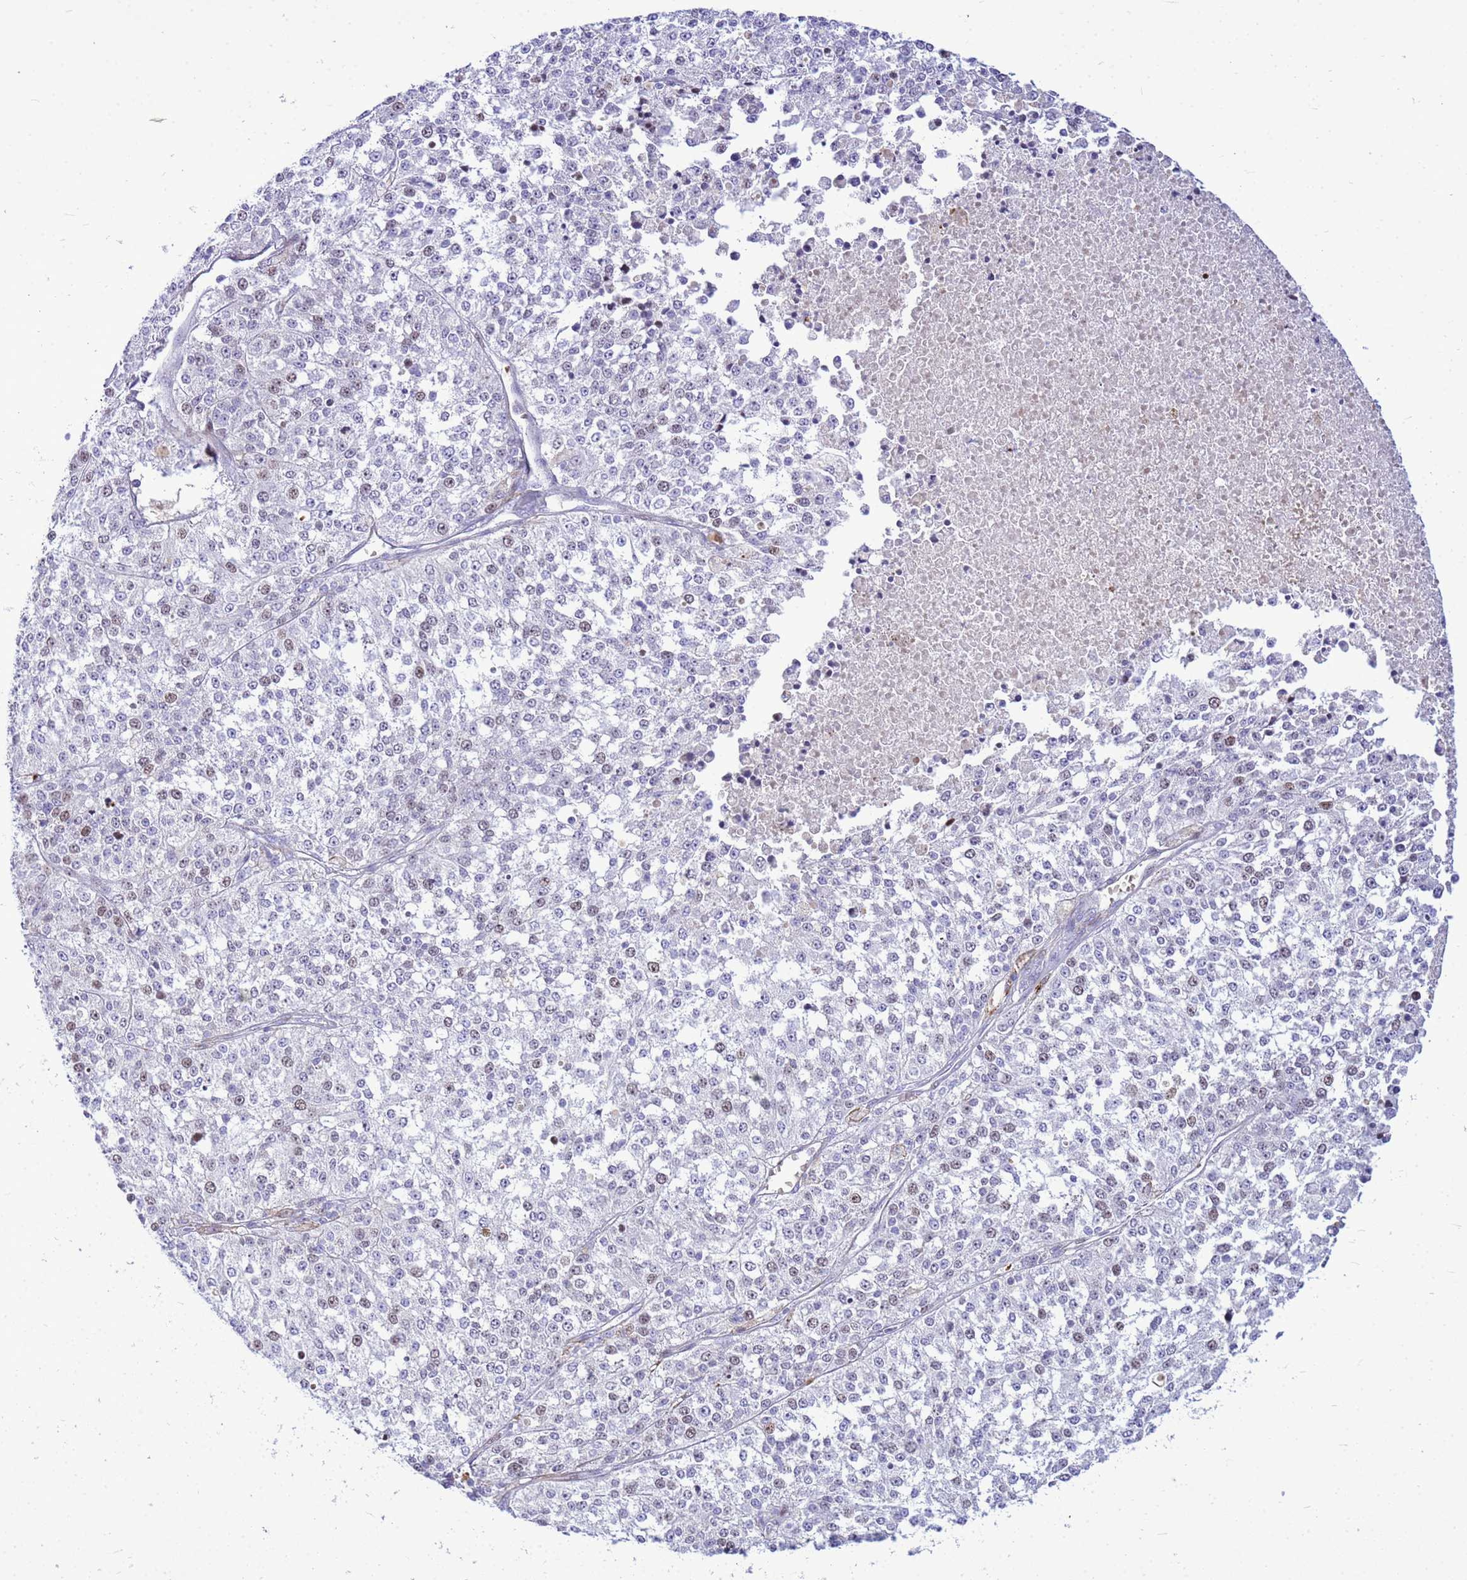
{"staining": {"intensity": "negative", "quantity": "none", "location": "none"}, "tissue": "melanoma", "cell_type": "Tumor cells", "image_type": "cancer", "snomed": [{"axis": "morphology", "description": "Malignant melanoma, NOS"}, {"axis": "topography", "description": "Skin"}], "caption": "DAB (3,3'-diaminobenzidine) immunohistochemical staining of human malignant melanoma demonstrates no significant positivity in tumor cells.", "gene": "ADAMTS7", "patient": {"sex": "female", "age": 64}}